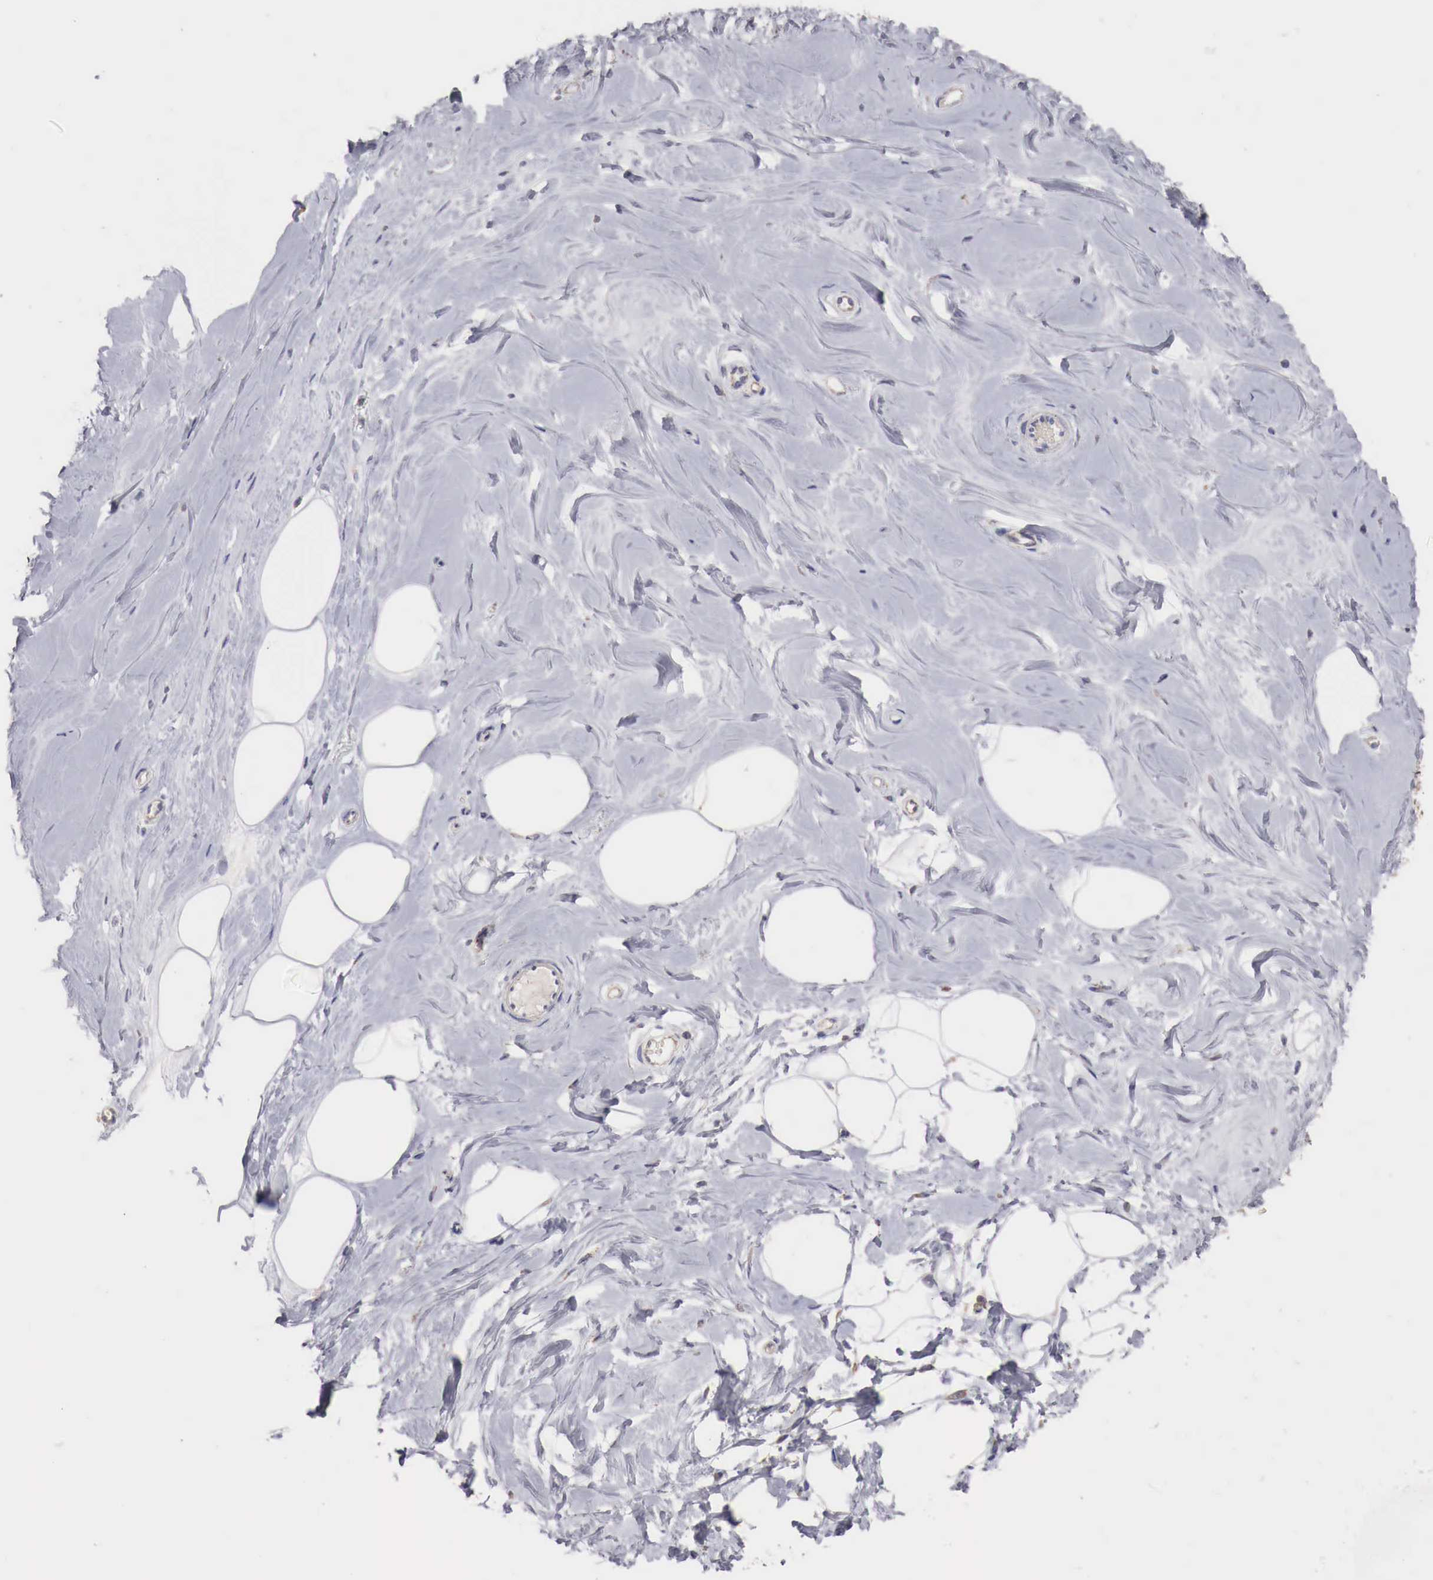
{"staining": {"intensity": "negative", "quantity": "none", "location": "none"}, "tissue": "breast", "cell_type": "Adipocytes", "image_type": "normal", "snomed": [{"axis": "morphology", "description": "Normal tissue, NOS"}, {"axis": "topography", "description": "Breast"}], "caption": "High power microscopy histopathology image of an IHC image of benign breast, revealing no significant positivity in adipocytes.", "gene": "XPNPEP3", "patient": {"sex": "female", "age": 44}}